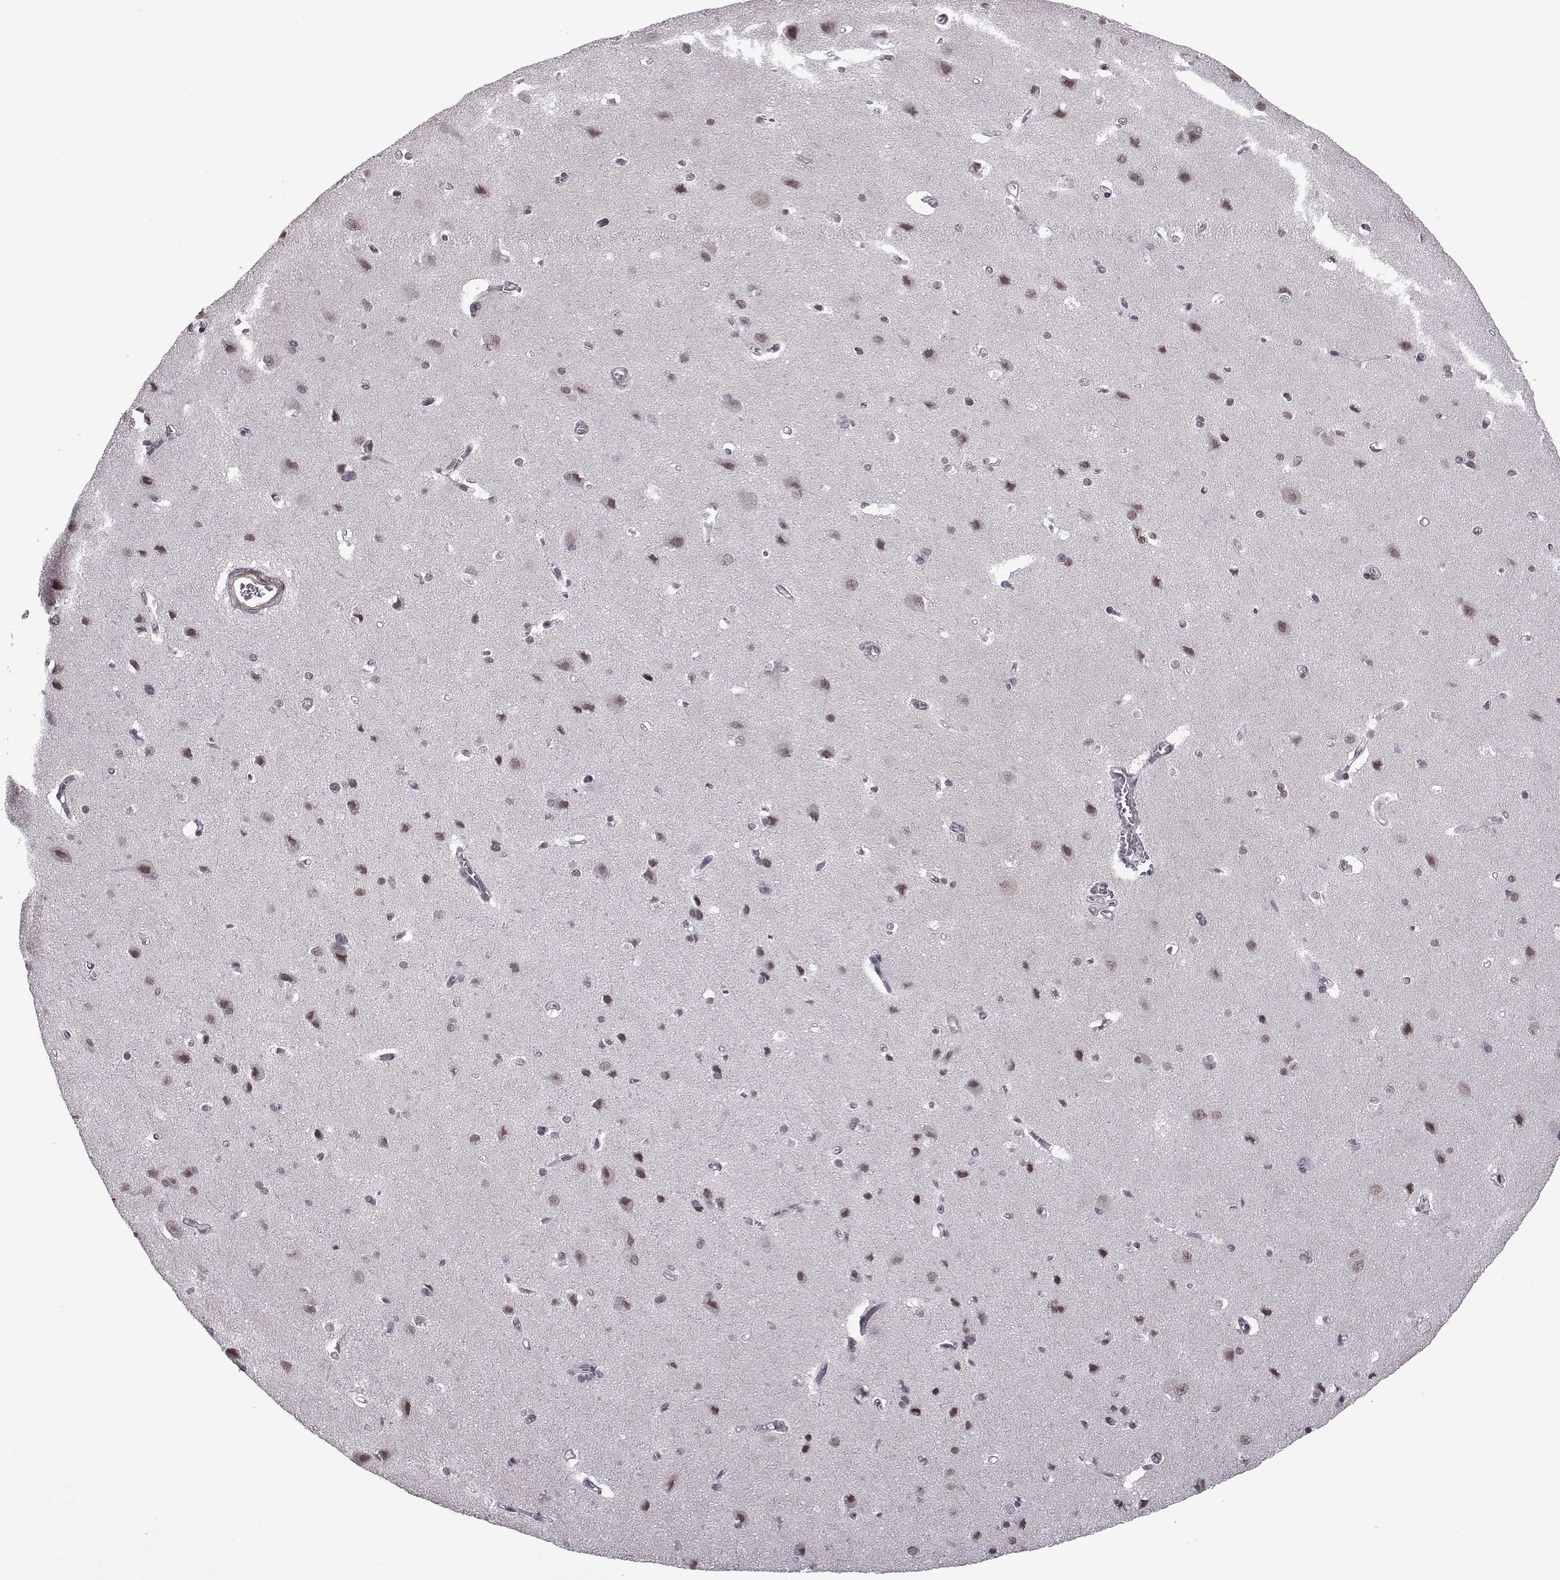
{"staining": {"intensity": "negative", "quantity": "none", "location": "none"}, "tissue": "cerebral cortex", "cell_type": "Endothelial cells", "image_type": "normal", "snomed": [{"axis": "morphology", "description": "Normal tissue, NOS"}, {"axis": "topography", "description": "Cerebral cortex"}], "caption": "DAB immunohistochemical staining of unremarkable cerebral cortex shows no significant positivity in endothelial cells. The staining was performed using DAB to visualize the protein expression in brown, while the nuclei were stained in blue with hematoxylin (Magnification: 20x).", "gene": "SYNPO2", "patient": {"sex": "male", "age": 37}}